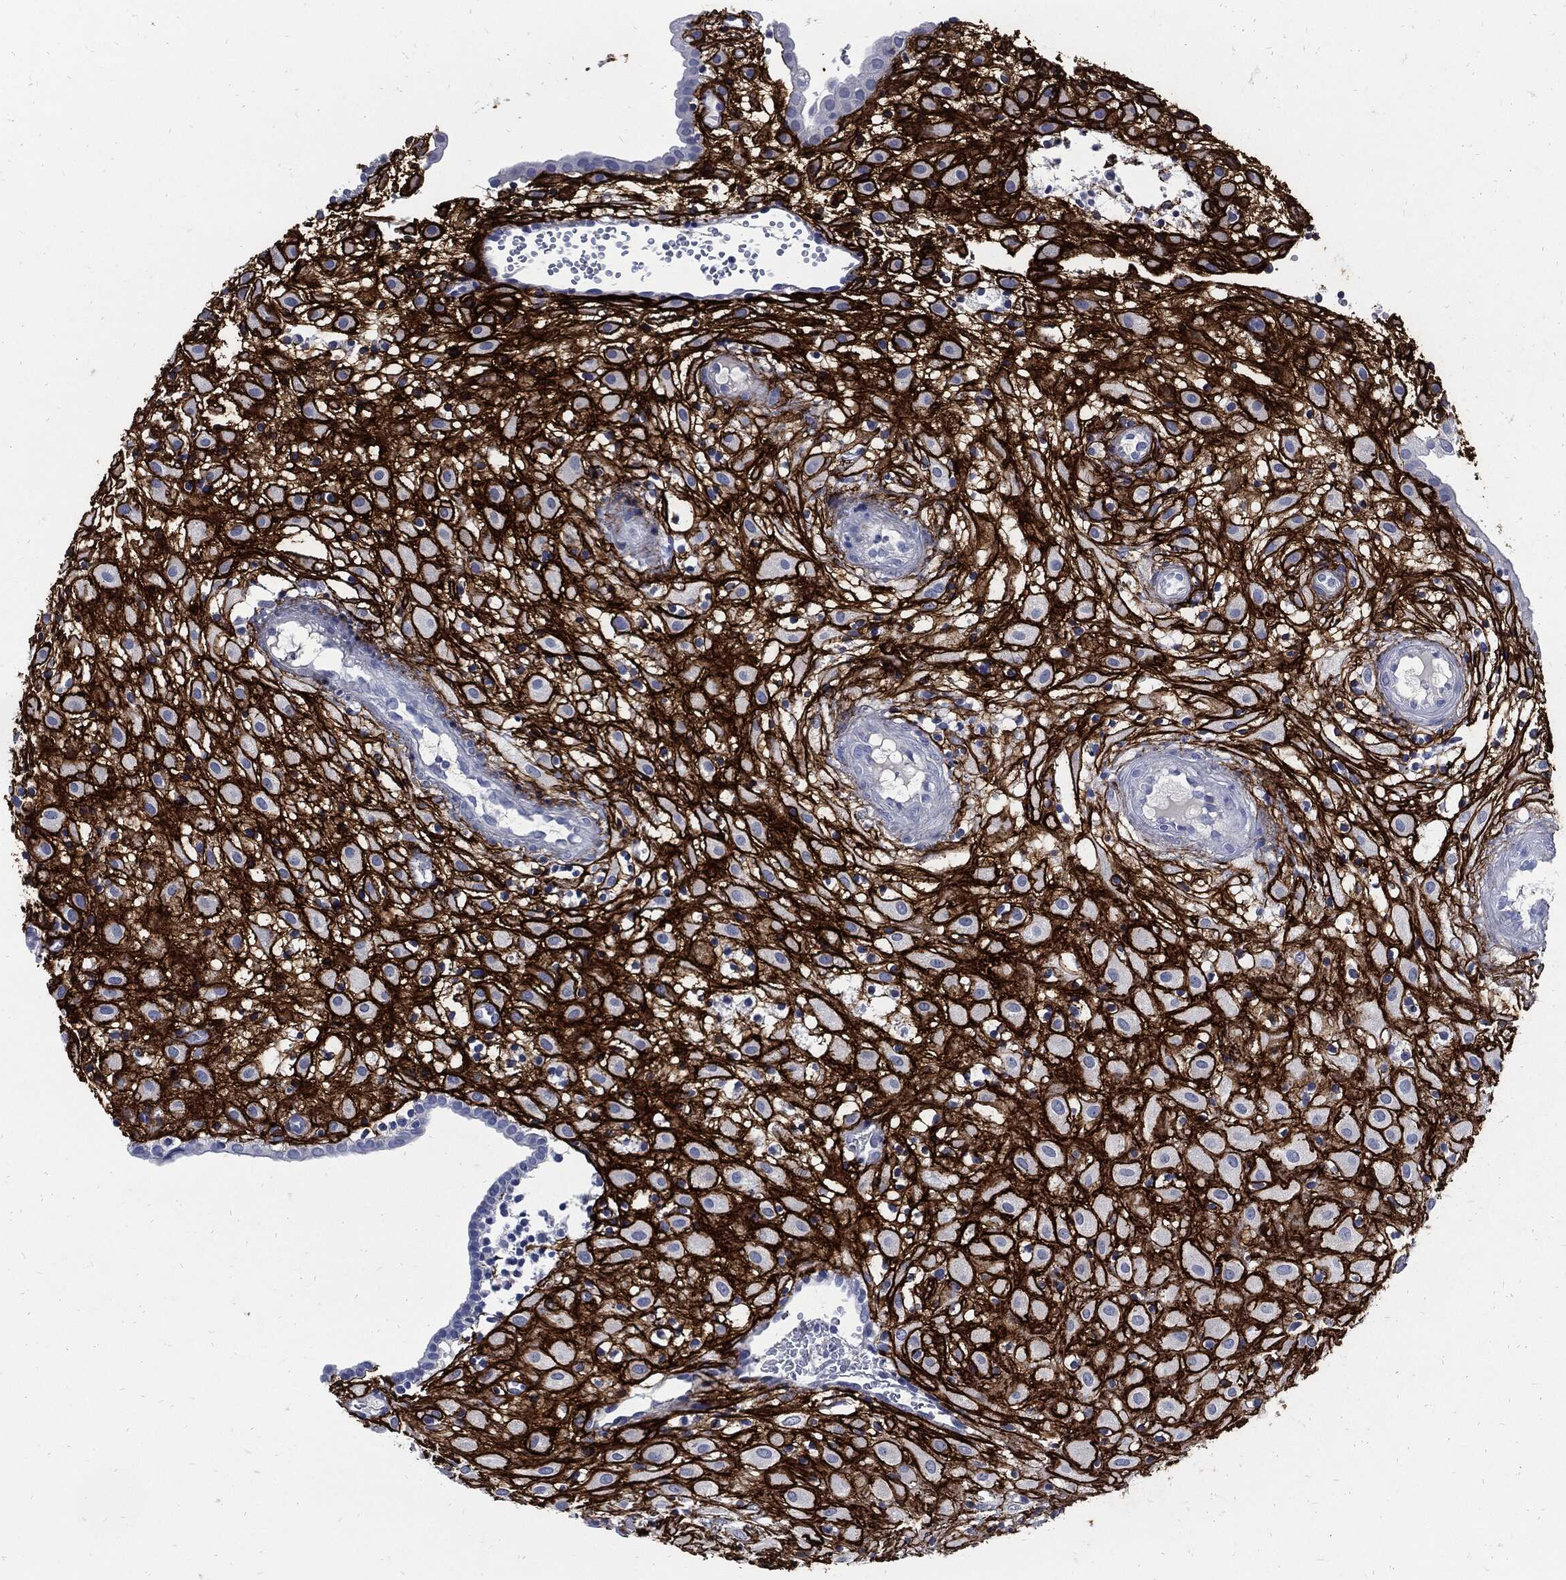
{"staining": {"intensity": "negative", "quantity": "none", "location": "none"}, "tissue": "placenta", "cell_type": "Decidual cells", "image_type": "normal", "snomed": [{"axis": "morphology", "description": "Normal tissue, NOS"}, {"axis": "topography", "description": "Placenta"}], "caption": "IHC image of normal placenta stained for a protein (brown), which displays no expression in decidual cells. (DAB (3,3'-diaminobenzidine) IHC with hematoxylin counter stain).", "gene": "FBN1", "patient": {"sex": "female", "age": 24}}